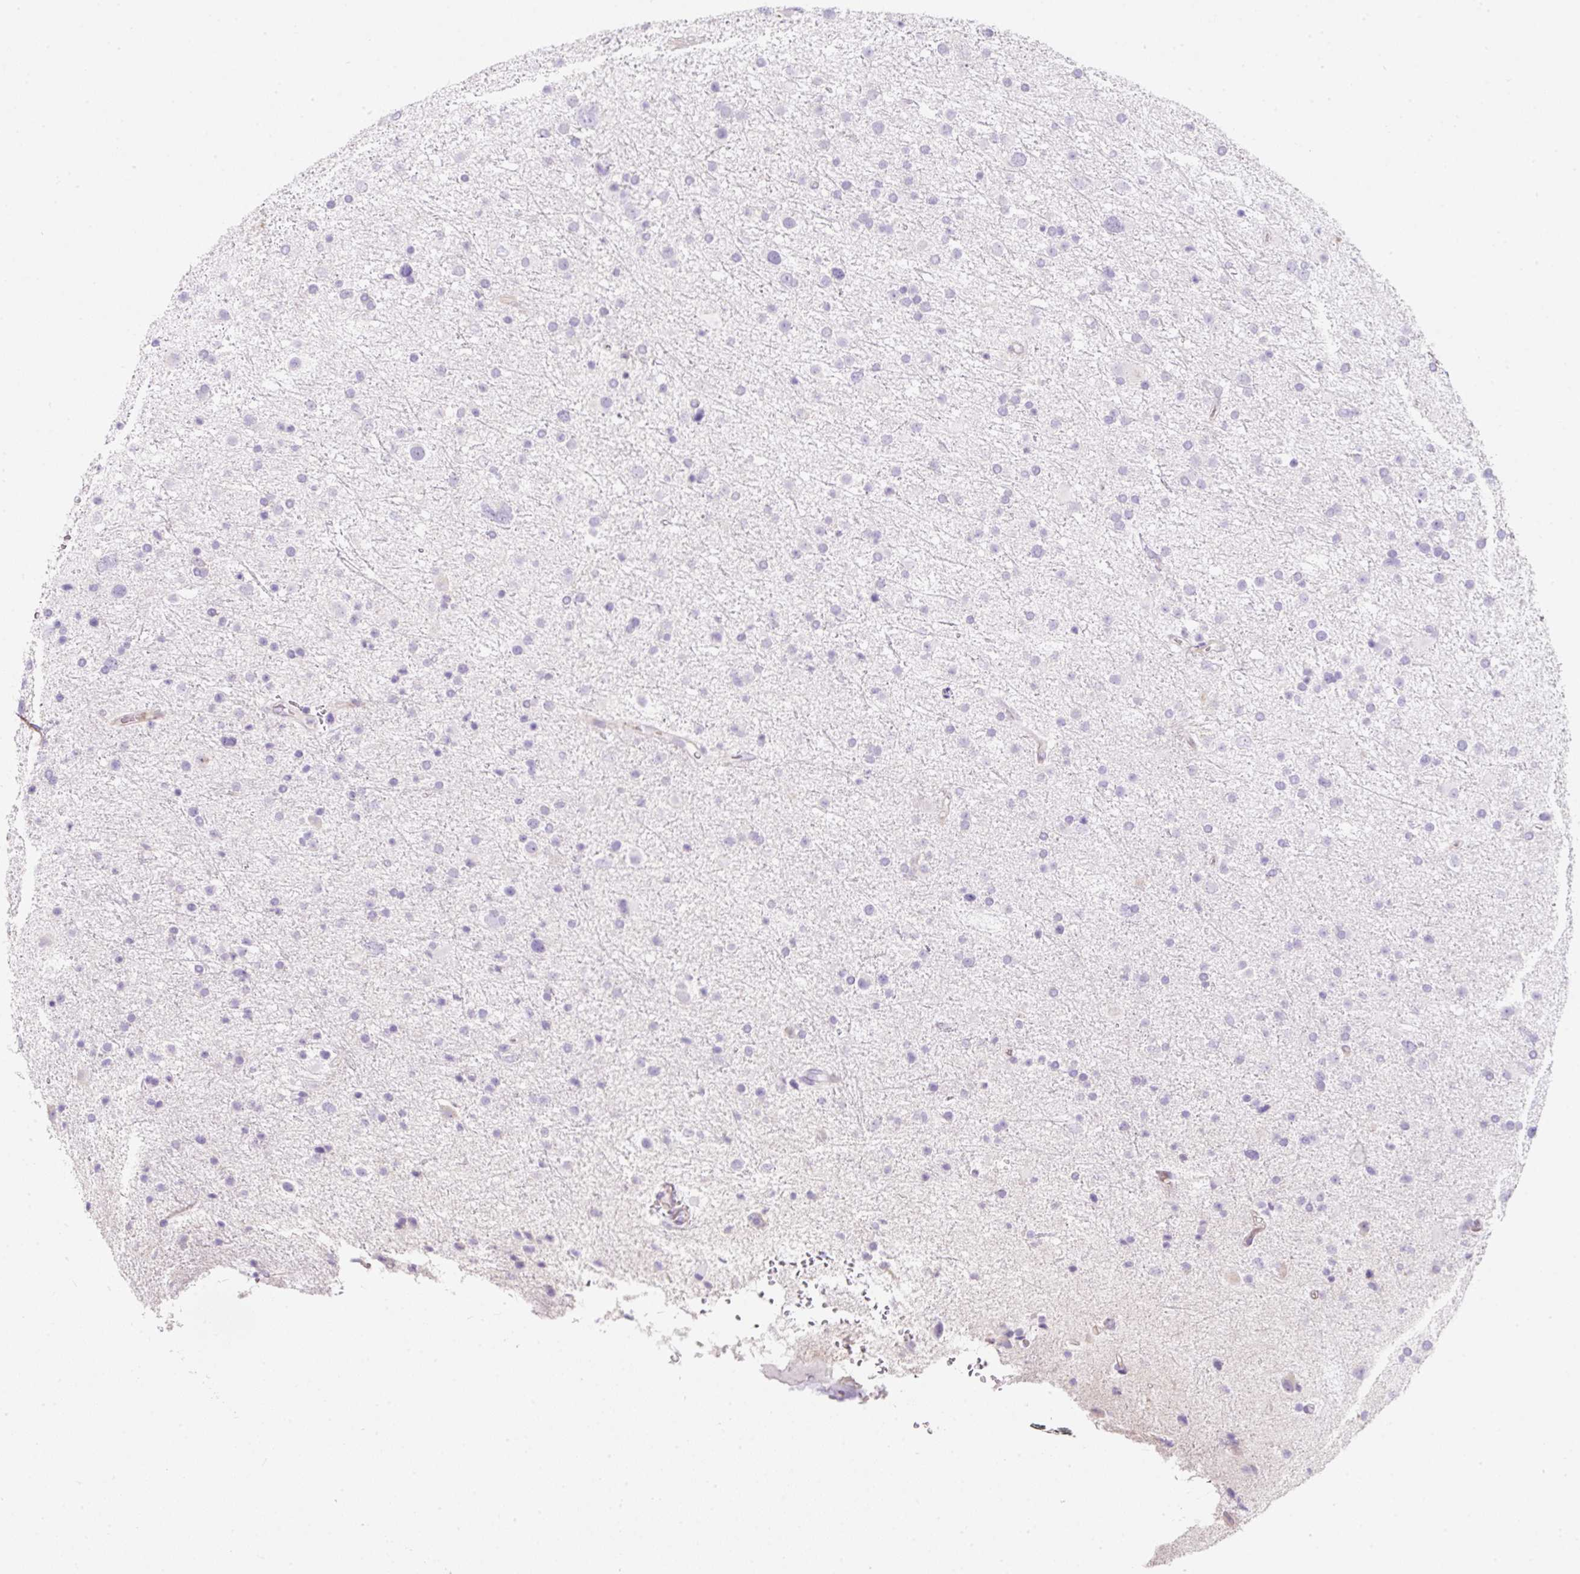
{"staining": {"intensity": "negative", "quantity": "none", "location": "none"}, "tissue": "glioma", "cell_type": "Tumor cells", "image_type": "cancer", "snomed": [{"axis": "morphology", "description": "Glioma, malignant, Low grade"}, {"axis": "topography", "description": "Brain"}], "caption": "The IHC photomicrograph has no significant expression in tumor cells of glioma tissue.", "gene": "ERAP2", "patient": {"sex": "female", "age": 32}}